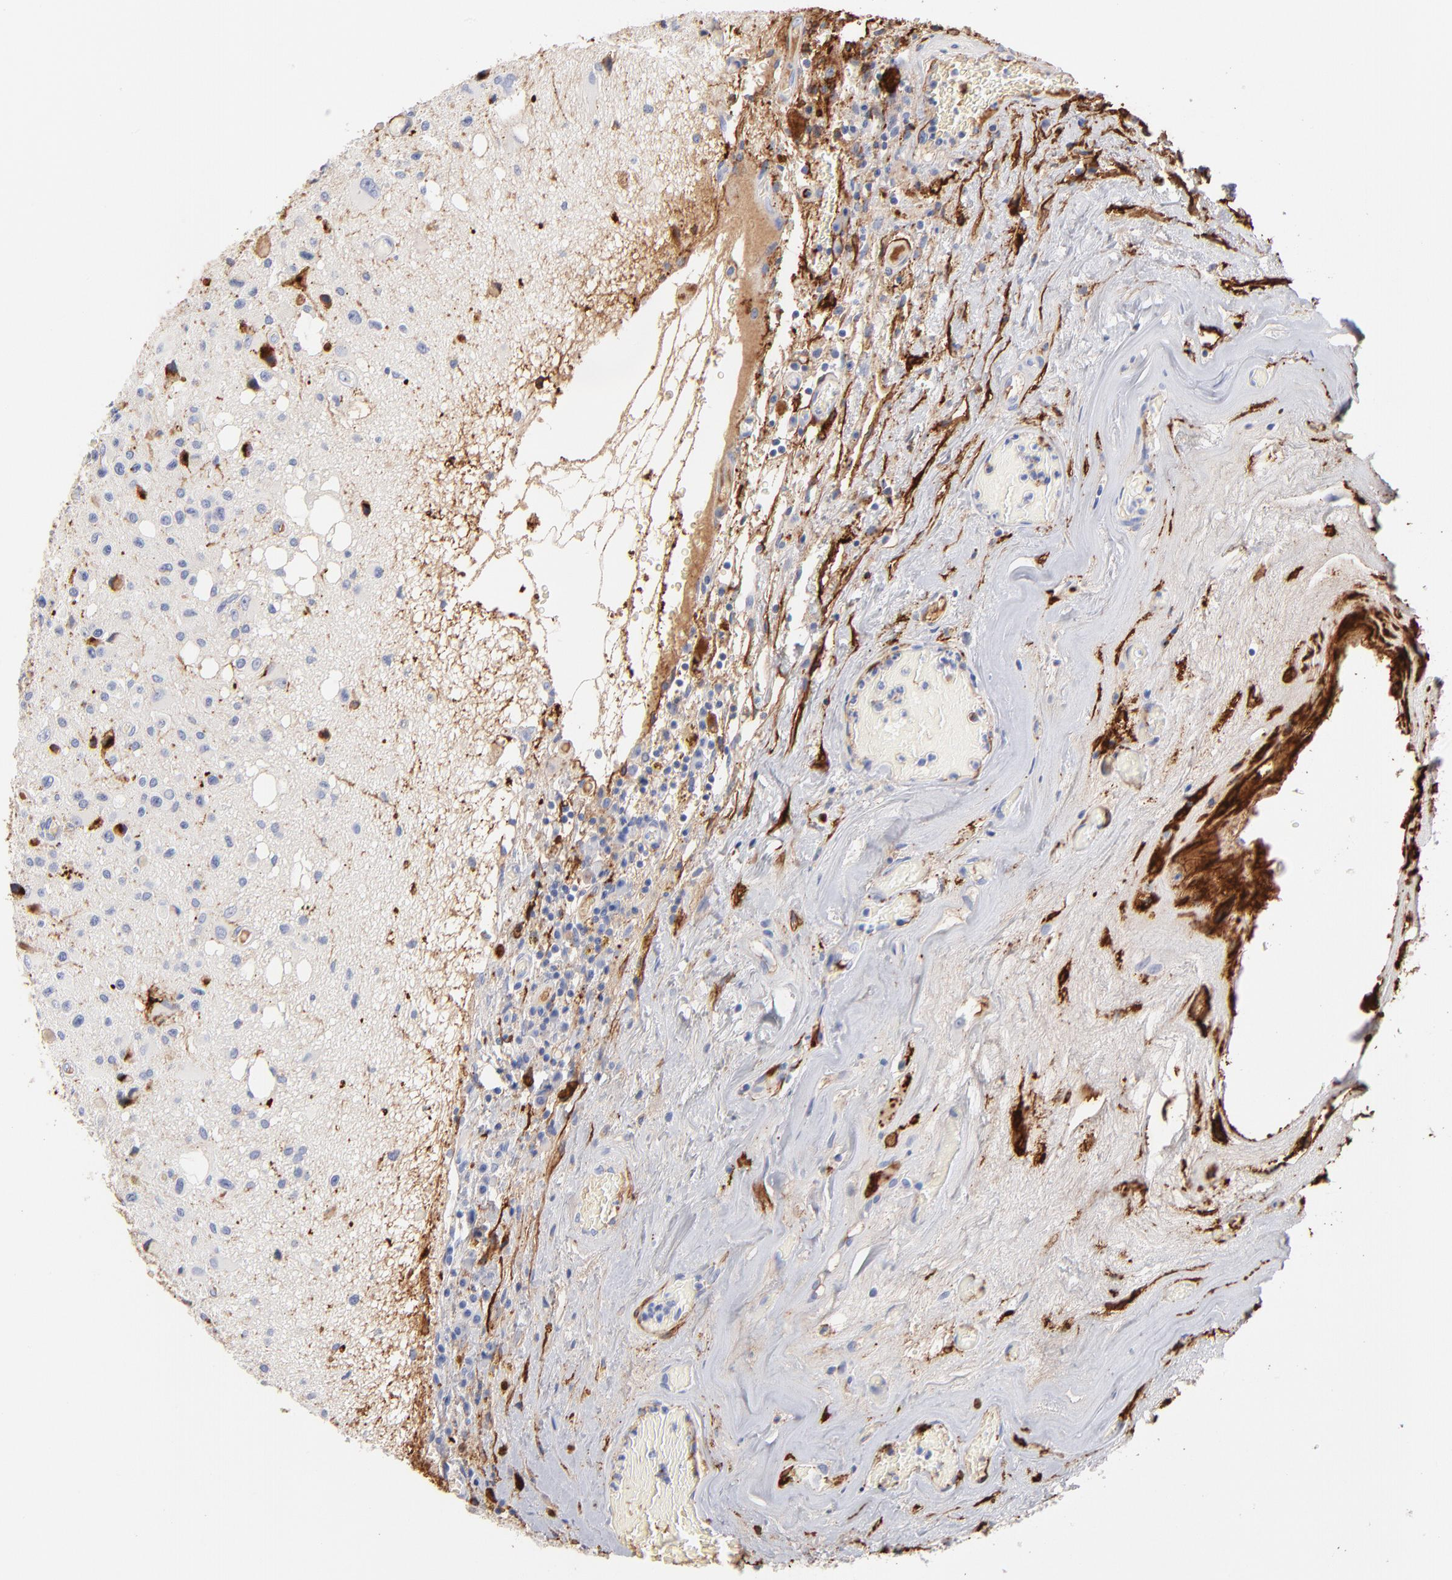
{"staining": {"intensity": "negative", "quantity": "none", "location": "none"}, "tissue": "glioma", "cell_type": "Tumor cells", "image_type": "cancer", "snomed": [{"axis": "morphology", "description": "Glioma, malignant, Low grade"}, {"axis": "topography", "description": "Brain"}], "caption": "Tumor cells show no significant positivity in glioma. (DAB IHC with hematoxylin counter stain).", "gene": "APOH", "patient": {"sex": "male", "age": 58}}